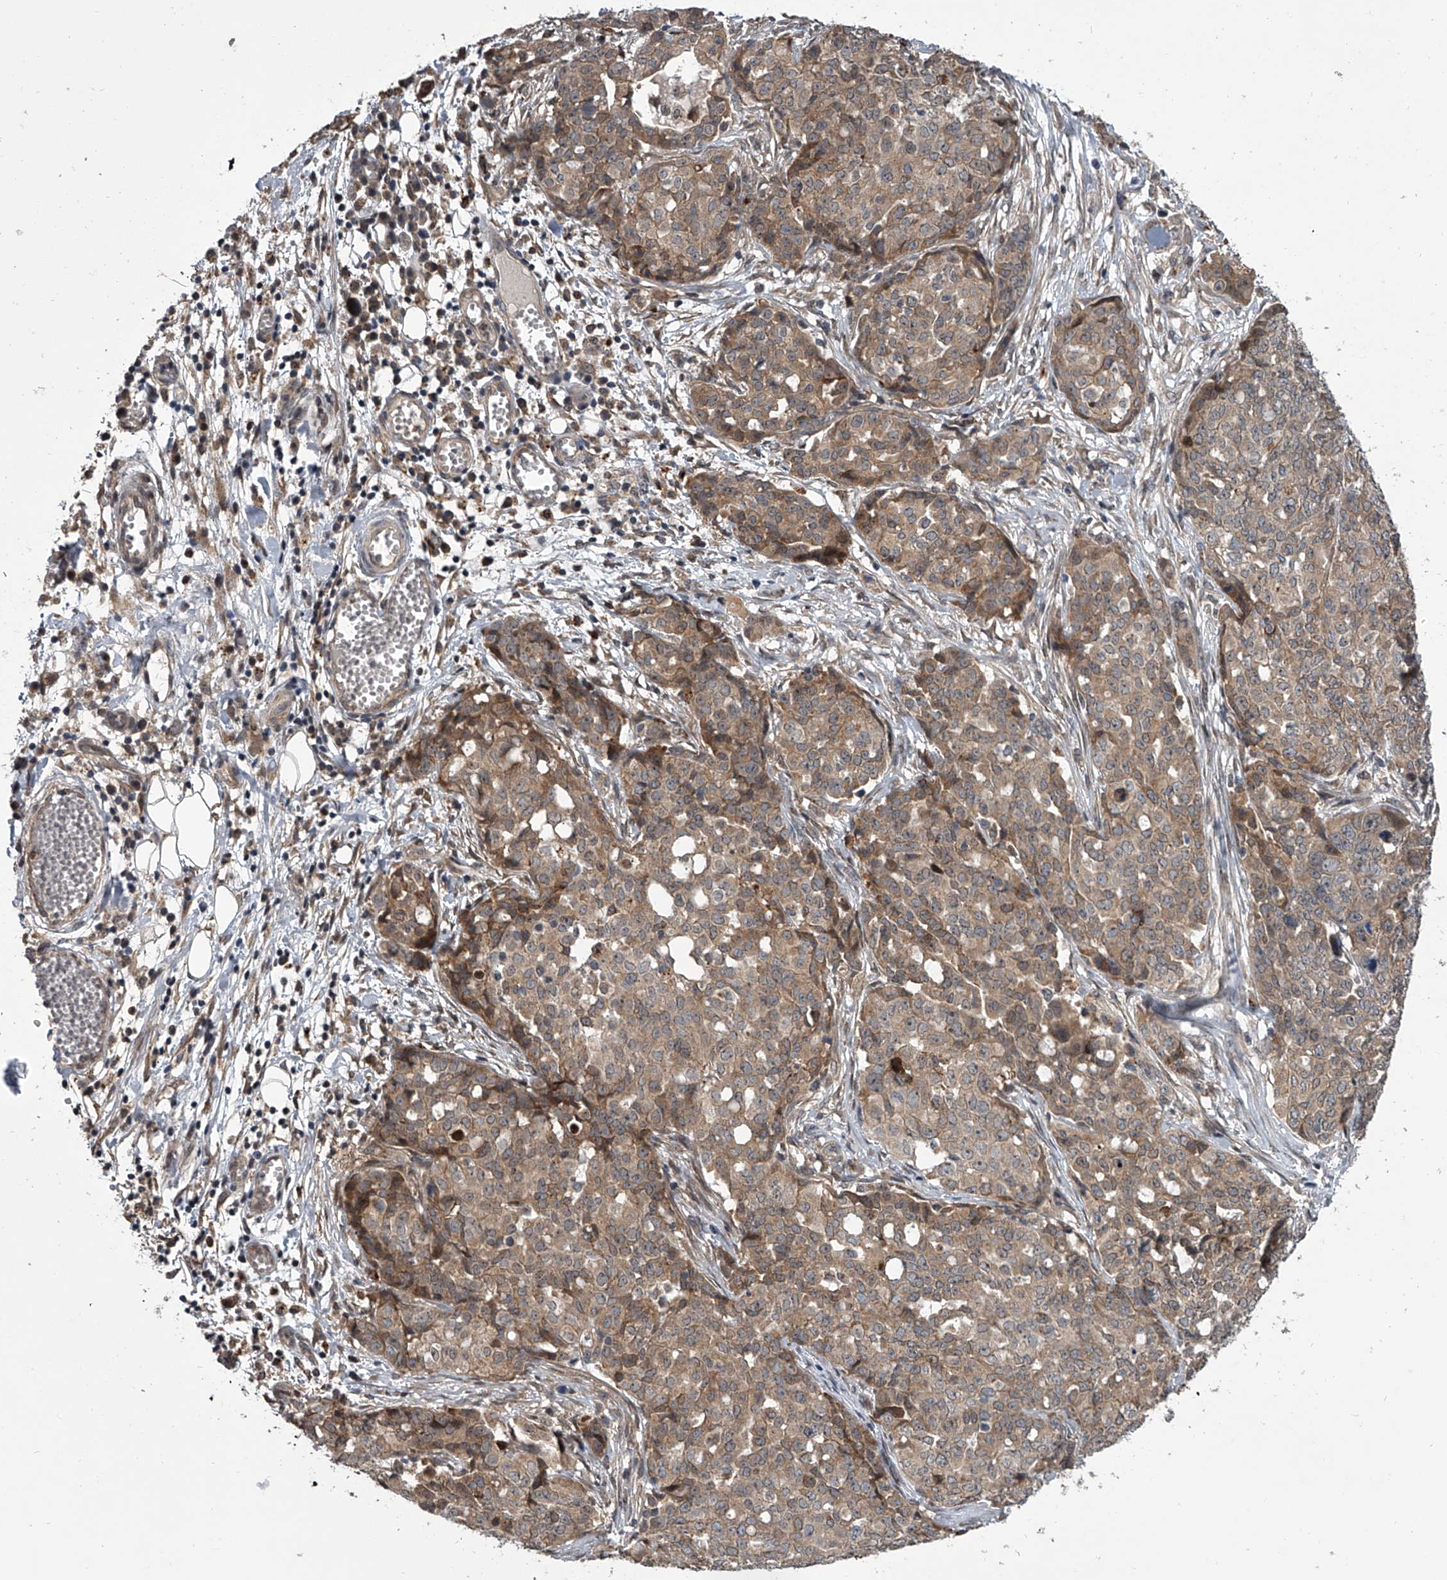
{"staining": {"intensity": "weak", "quantity": ">75%", "location": "cytoplasmic/membranous"}, "tissue": "ovarian cancer", "cell_type": "Tumor cells", "image_type": "cancer", "snomed": [{"axis": "morphology", "description": "Cystadenocarcinoma, serous, NOS"}, {"axis": "topography", "description": "Soft tissue"}, {"axis": "topography", "description": "Ovary"}], "caption": "Human ovarian cancer (serous cystadenocarcinoma) stained with a protein marker displays weak staining in tumor cells.", "gene": "GEMIN8", "patient": {"sex": "female", "age": 57}}